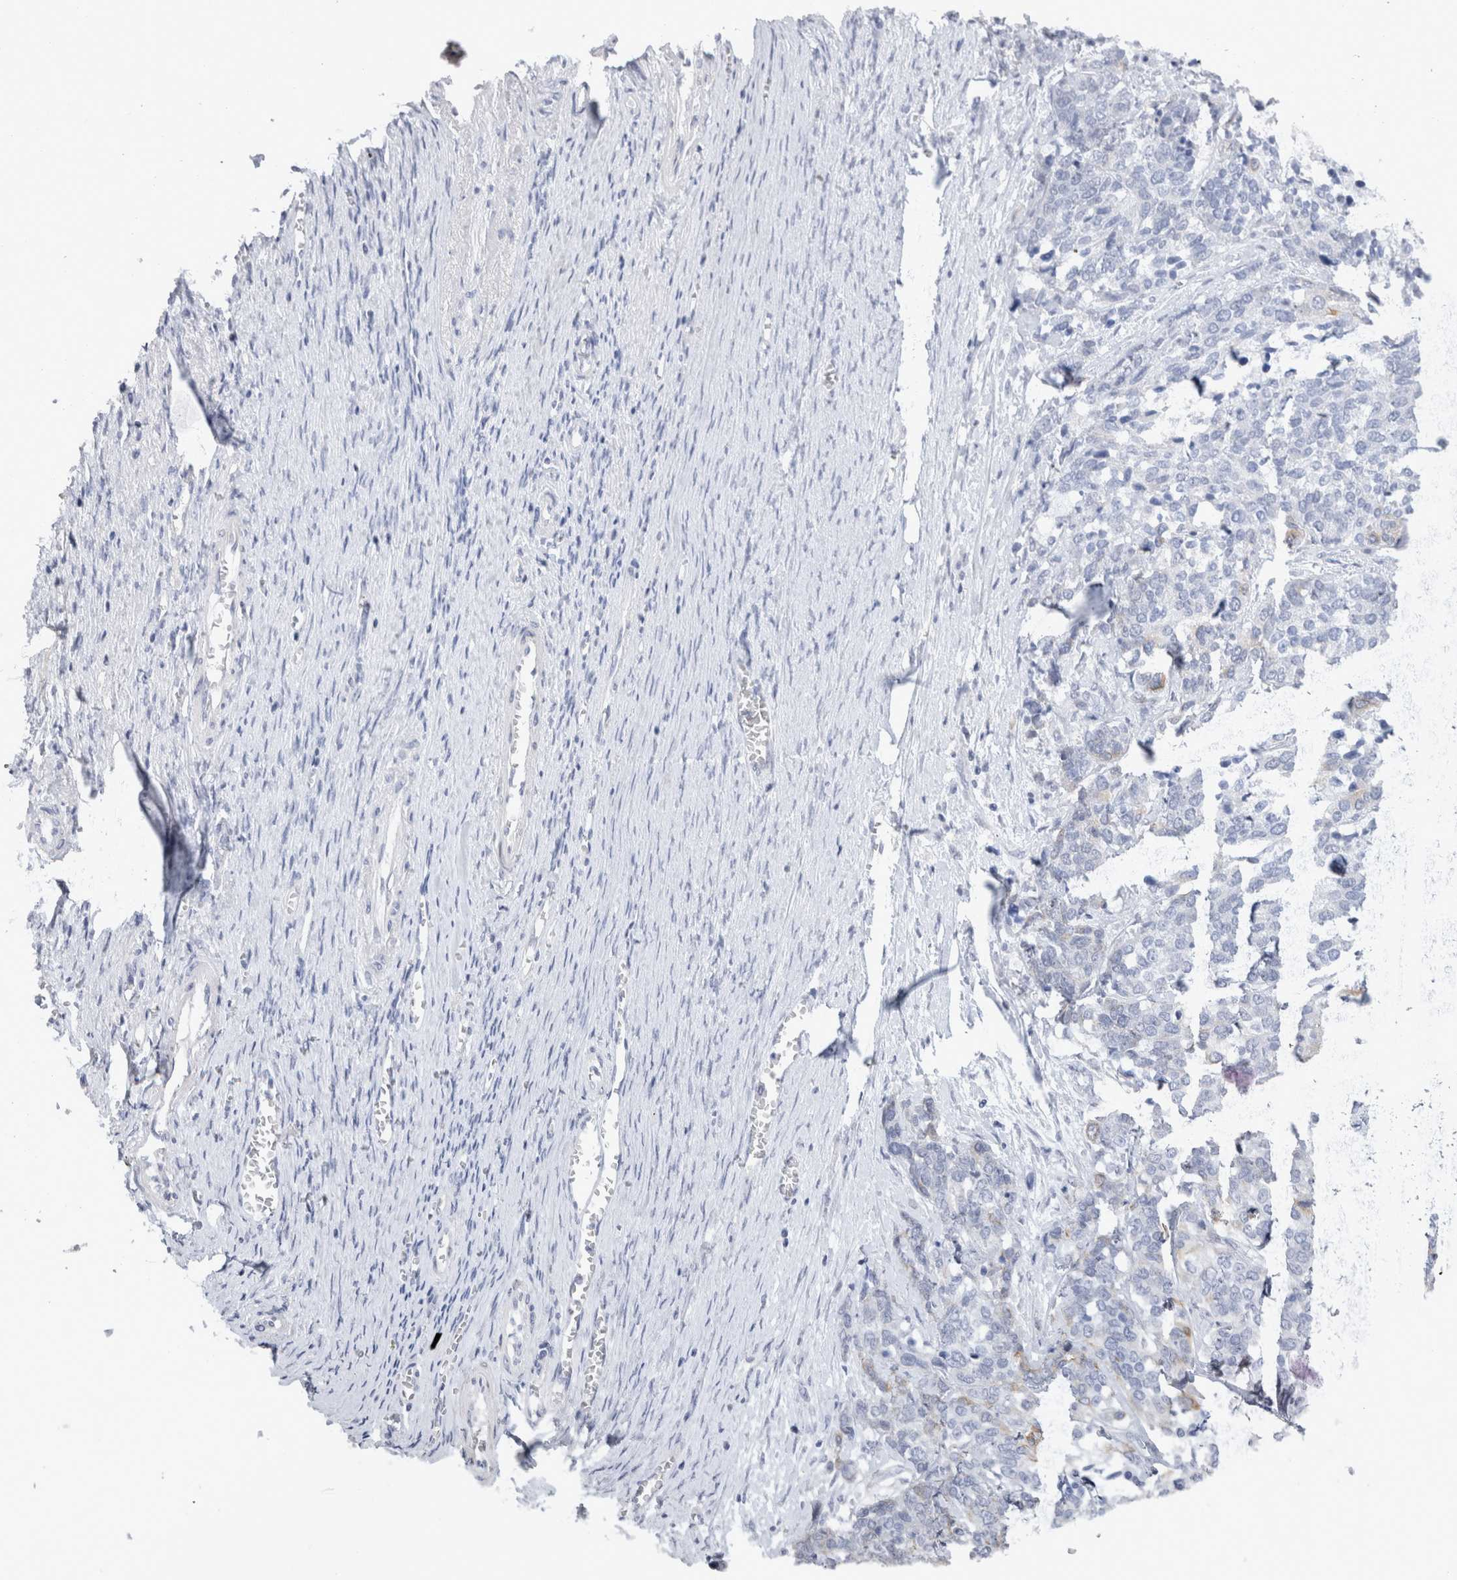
{"staining": {"intensity": "negative", "quantity": "none", "location": "none"}, "tissue": "ovarian cancer", "cell_type": "Tumor cells", "image_type": "cancer", "snomed": [{"axis": "morphology", "description": "Cystadenocarcinoma, serous, NOS"}, {"axis": "topography", "description": "Ovary"}], "caption": "The histopathology image displays no significant expression in tumor cells of ovarian serous cystadenocarcinoma.", "gene": "C9orf50", "patient": {"sex": "female", "age": 44}}